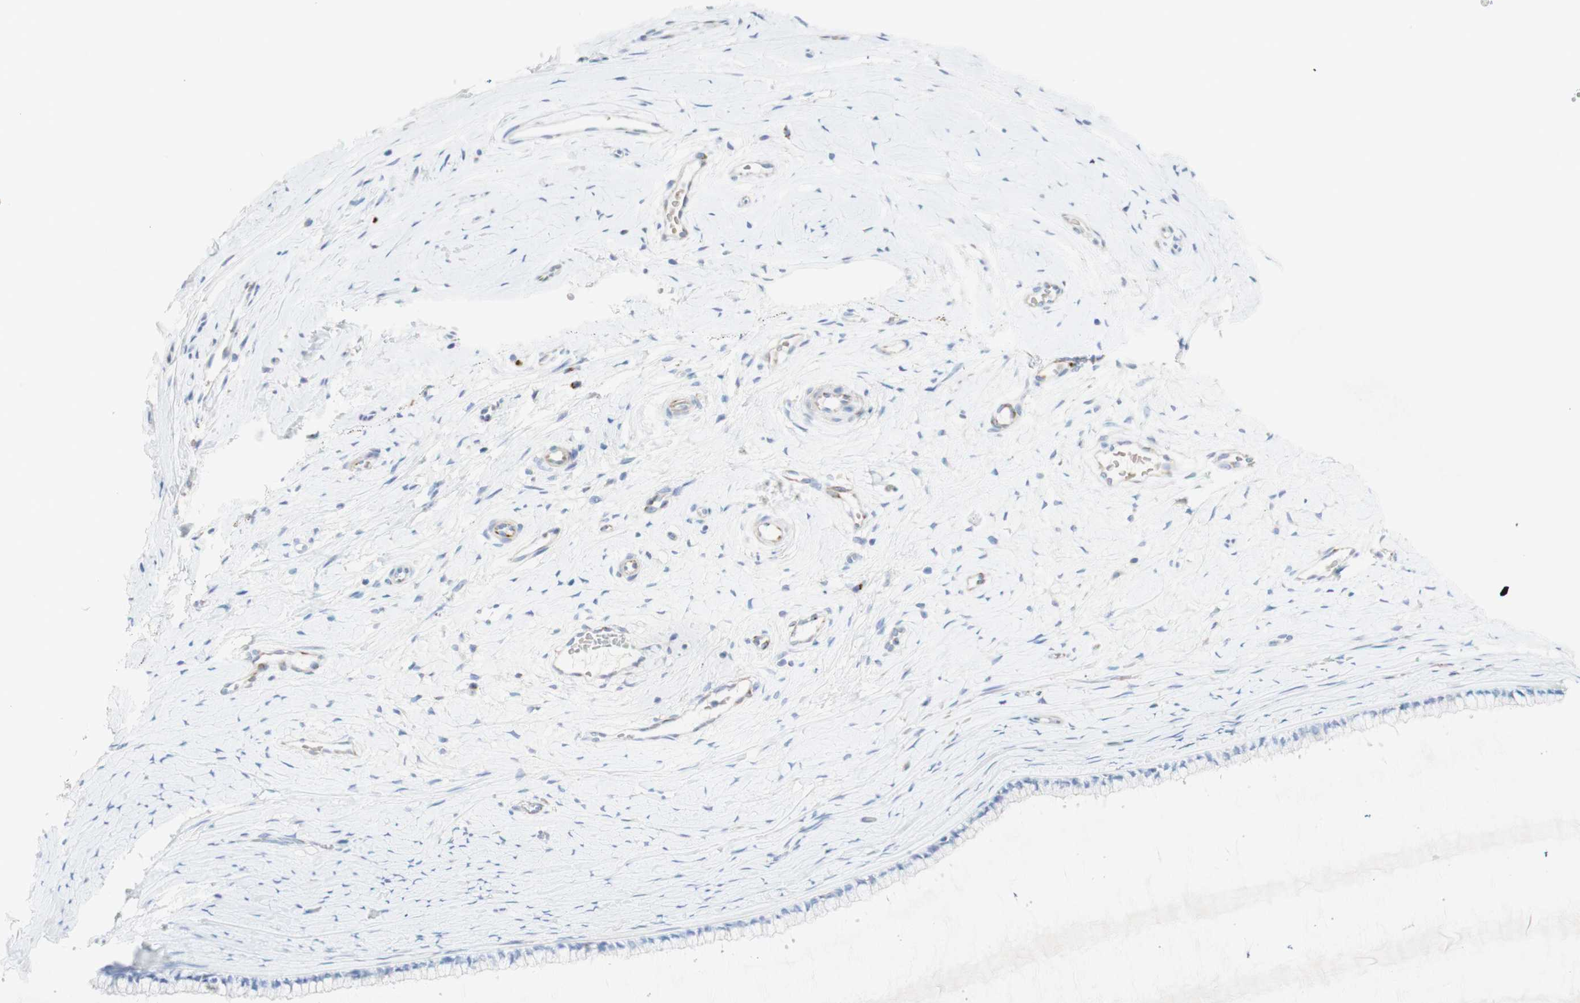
{"staining": {"intensity": "negative", "quantity": "none", "location": "none"}, "tissue": "cervix", "cell_type": "Glandular cells", "image_type": "normal", "snomed": [{"axis": "morphology", "description": "Normal tissue, NOS"}, {"axis": "topography", "description": "Cervix"}], "caption": "Glandular cells show no significant expression in benign cervix.", "gene": "MANEA", "patient": {"sex": "female", "age": 39}}